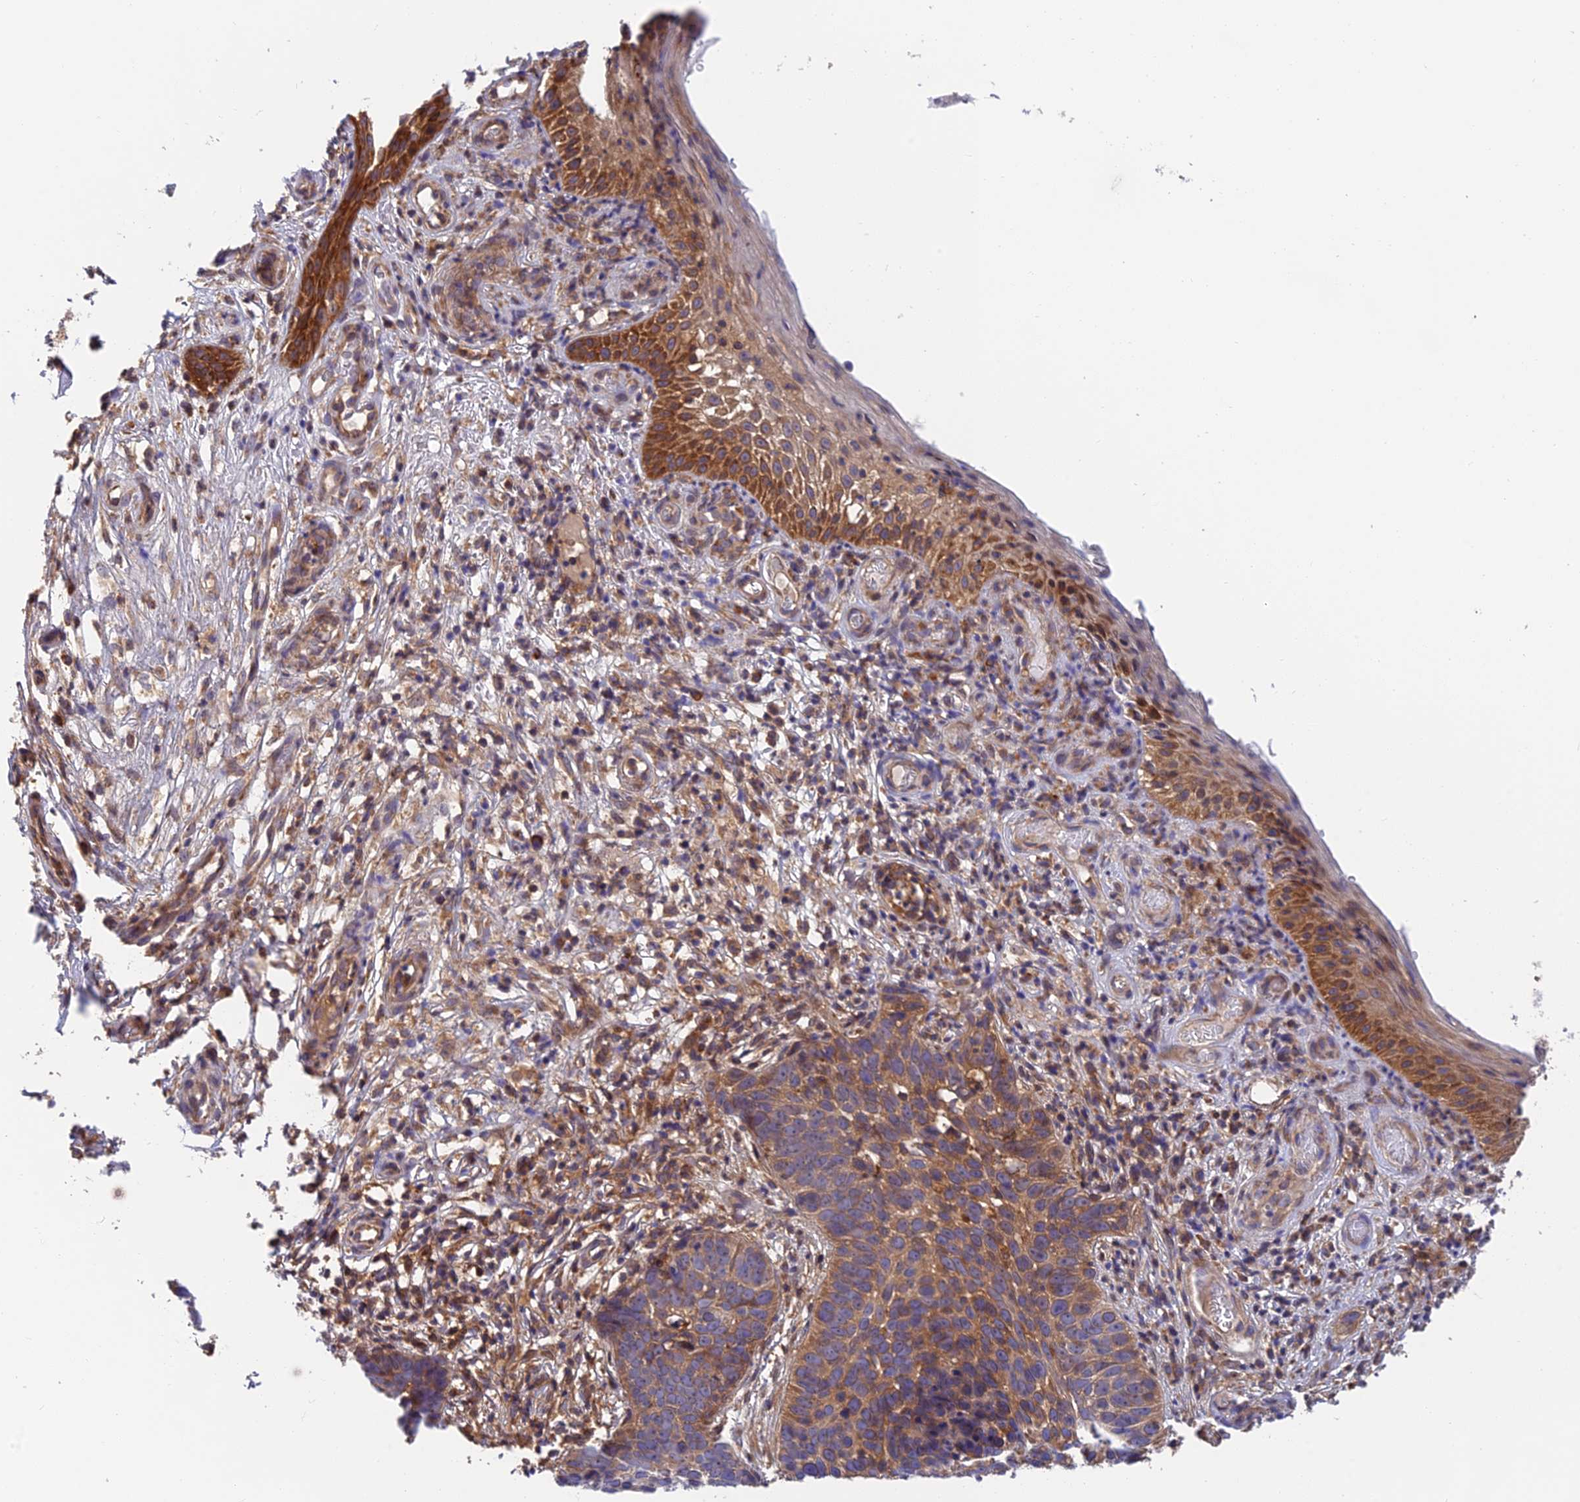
{"staining": {"intensity": "moderate", "quantity": "25%-75%", "location": "cytoplasmic/membranous"}, "tissue": "skin cancer", "cell_type": "Tumor cells", "image_type": "cancer", "snomed": [{"axis": "morphology", "description": "Basal cell carcinoma"}, {"axis": "topography", "description": "Skin"}], "caption": "A histopathology image of basal cell carcinoma (skin) stained for a protein exhibits moderate cytoplasmic/membranous brown staining in tumor cells.", "gene": "IPO5", "patient": {"sex": "male", "age": 89}}